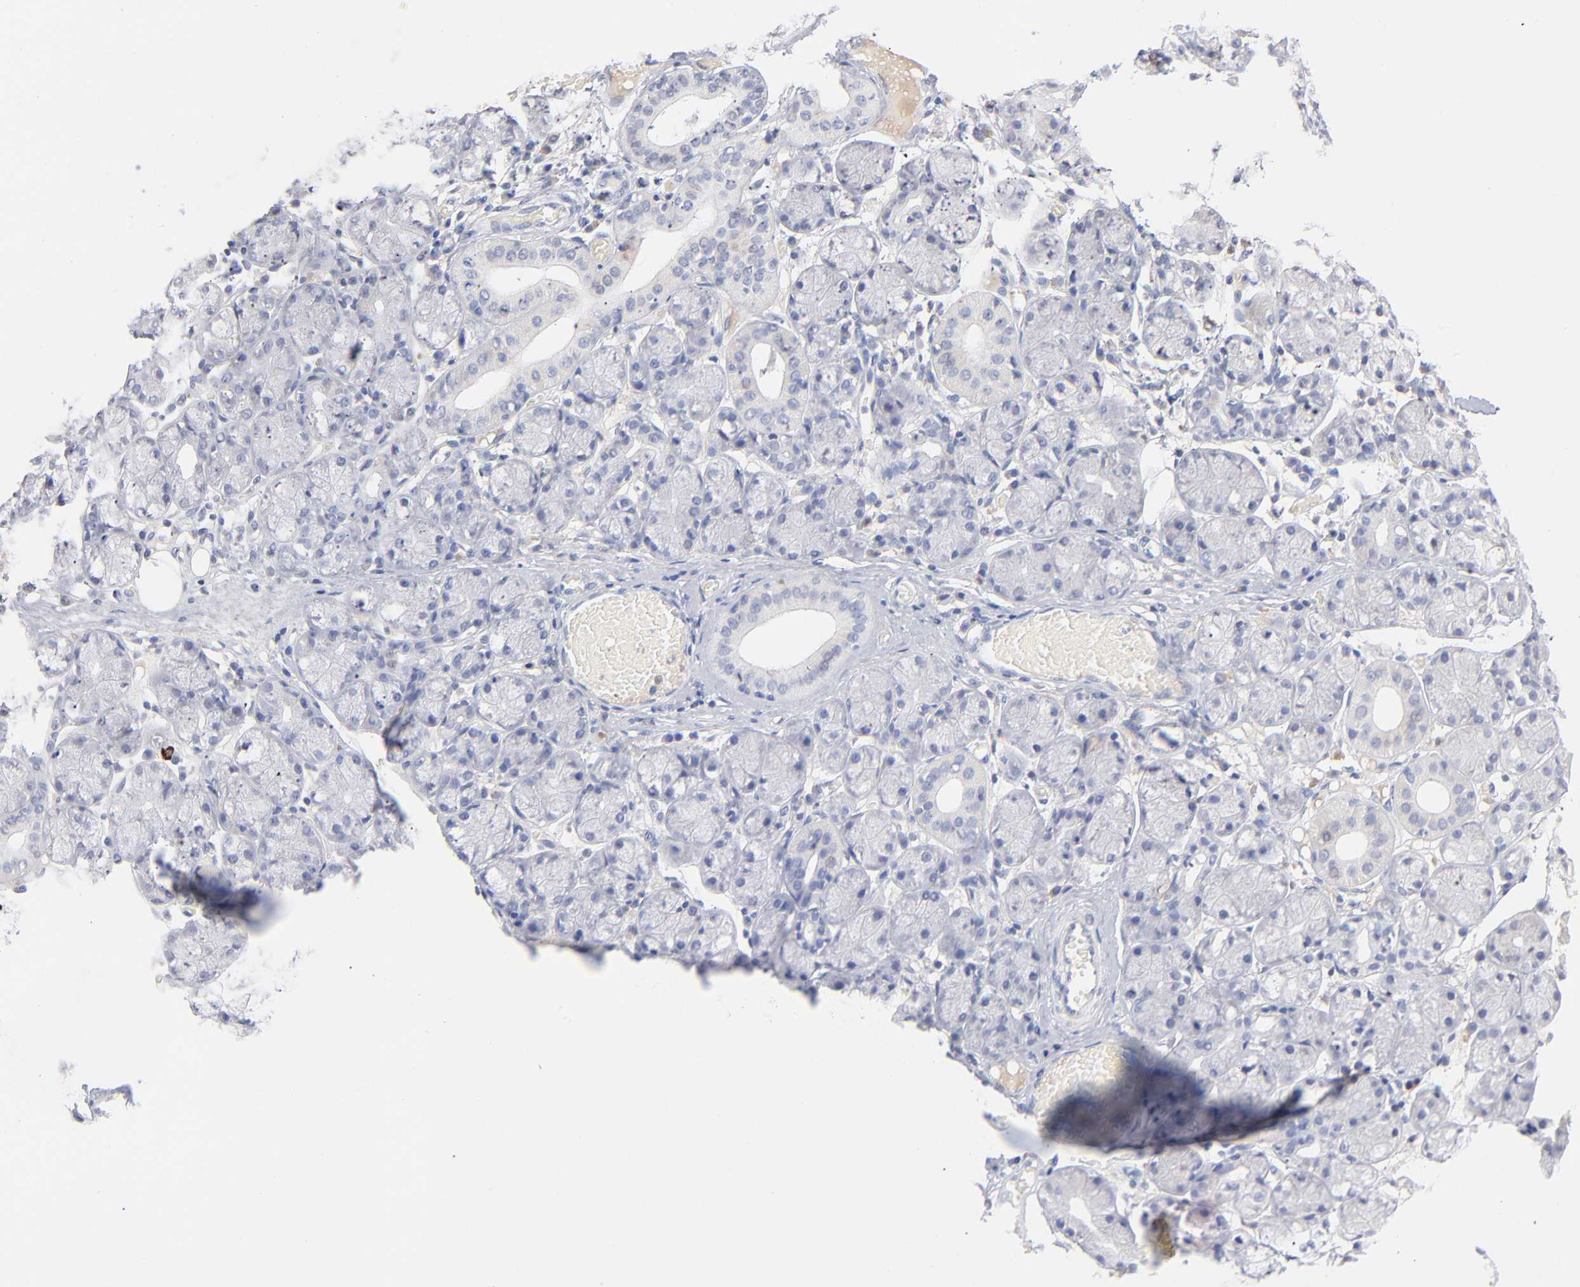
{"staining": {"intensity": "negative", "quantity": "none", "location": "none"}, "tissue": "salivary gland", "cell_type": "Glandular cells", "image_type": "normal", "snomed": [{"axis": "morphology", "description": "Normal tissue, NOS"}, {"axis": "topography", "description": "Salivary gland"}], "caption": "Immunohistochemistry (IHC) image of benign salivary gland stained for a protein (brown), which displays no staining in glandular cells. Brightfield microscopy of IHC stained with DAB (brown) and hematoxylin (blue), captured at high magnification.", "gene": "F12", "patient": {"sex": "female", "age": 24}}